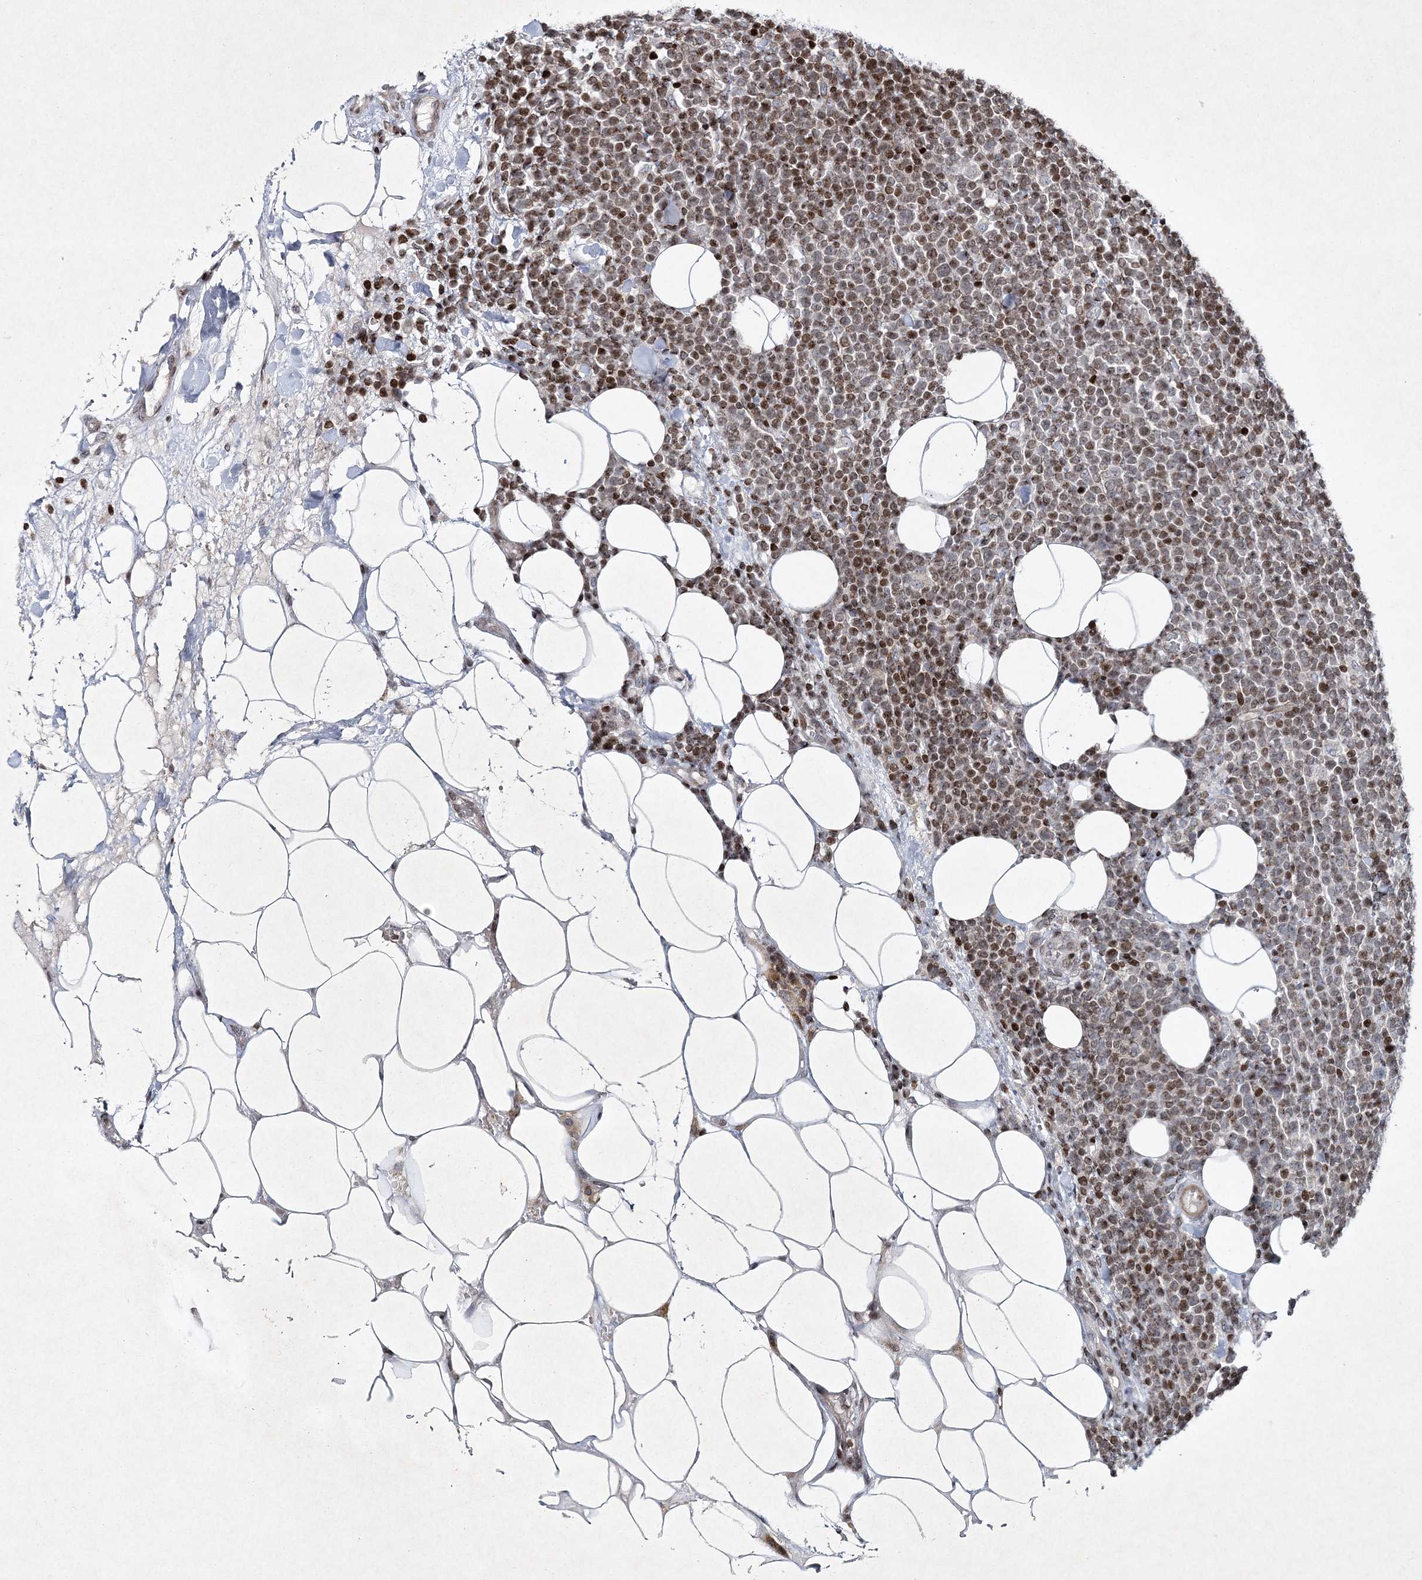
{"staining": {"intensity": "moderate", "quantity": ">75%", "location": "nuclear"}, "tissue": "lymphoma", "cell_type": "Tumor cells", "image_type": "cancer", "snomed": [{"axis": "morphology", "description": "Malignant lymphoma, non-Hodgkin's type, High grade"}, {"axis": "topography", "description": "Lymph node"}], "caption": "Protein staining of high-grade malignant lymphoma, non-Hodgkin's type tissue shows moderate nuclear staining in approximately >75% of tumor cells.", "gene": "SMIM29", "patient": {"sex": "male", "age": 61}}